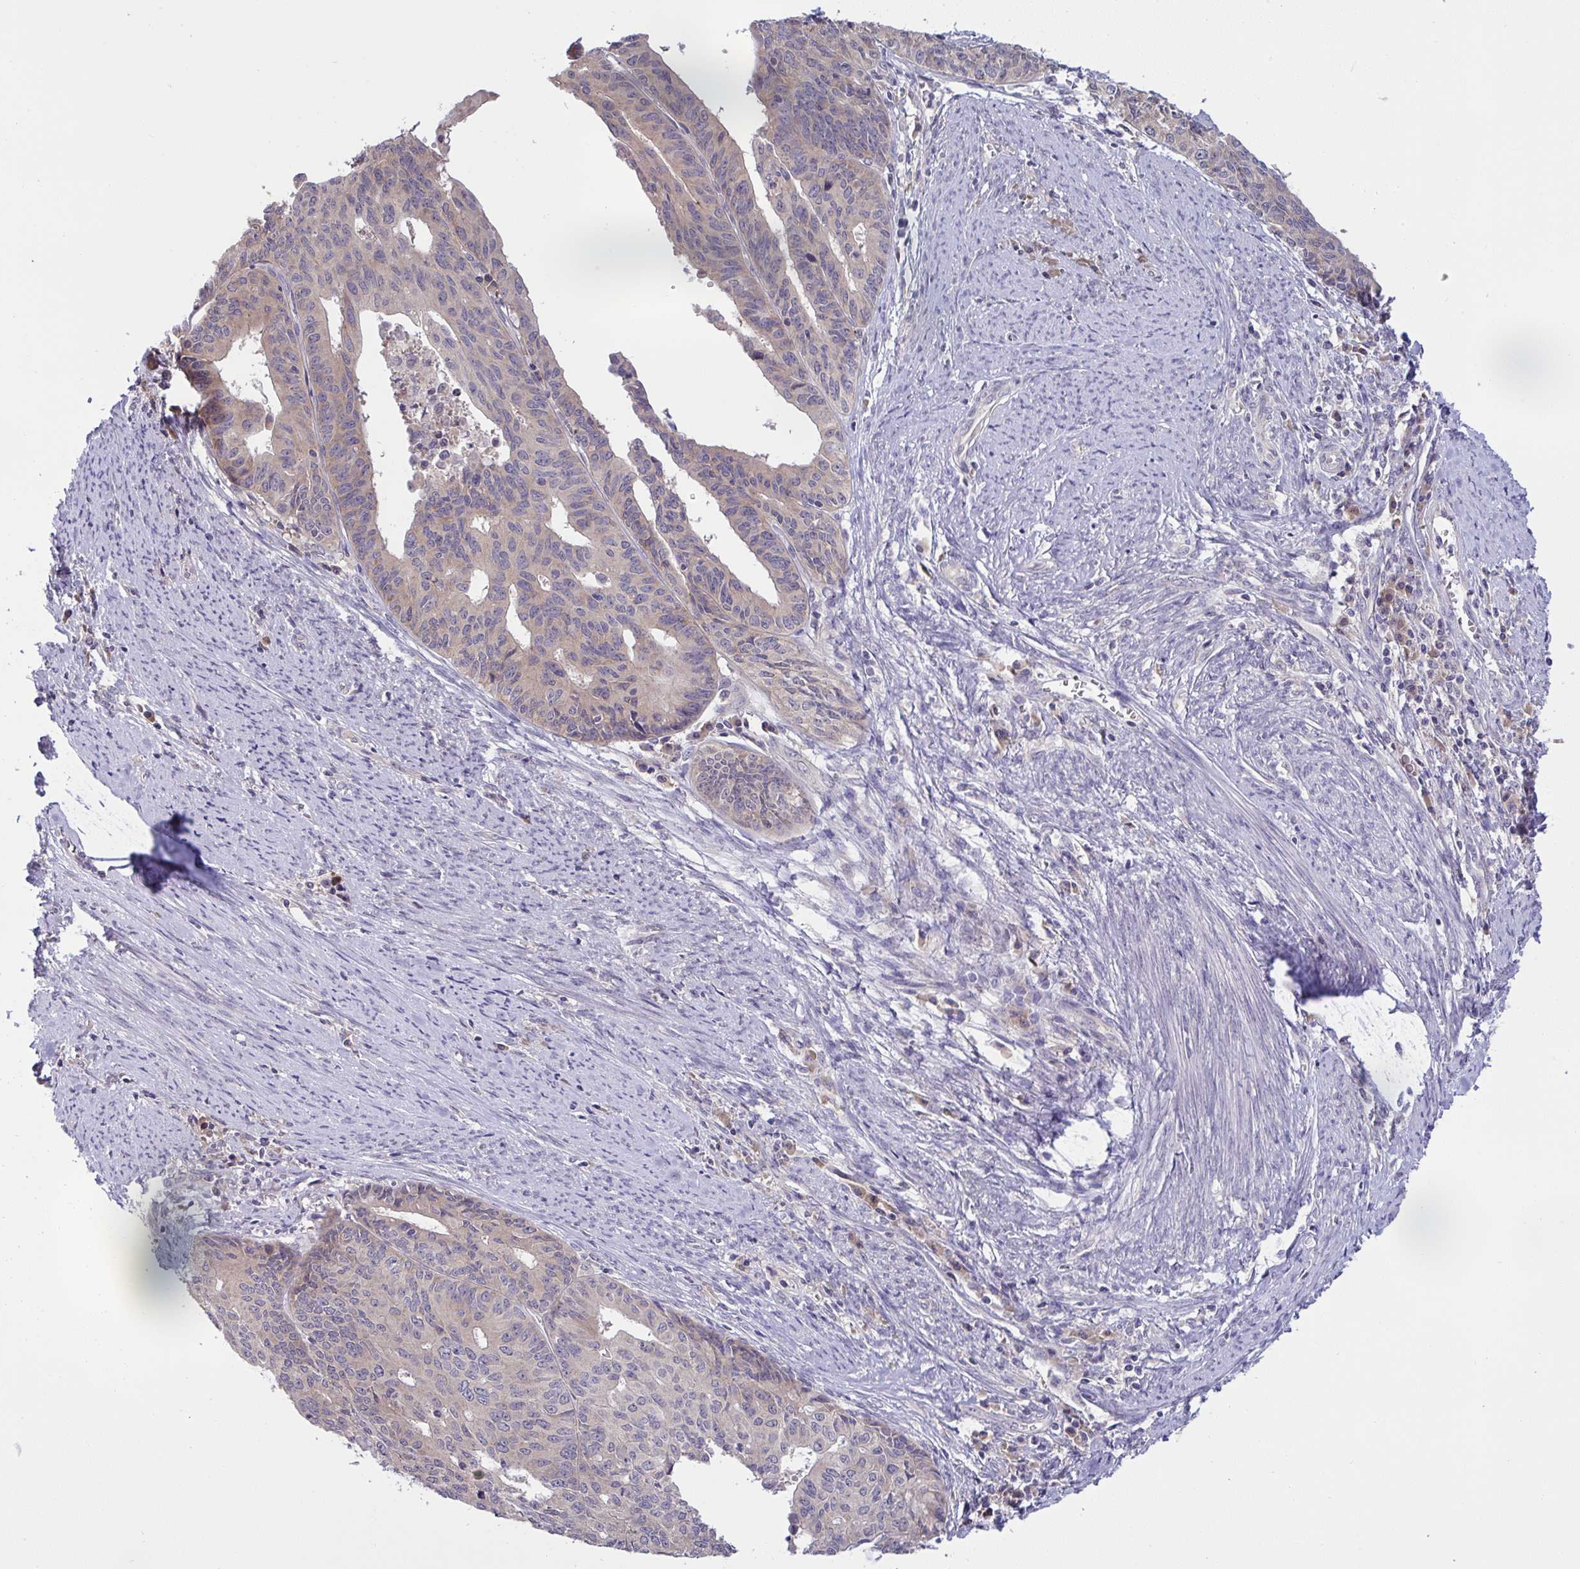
{"staining": {"intensity": "moderate", "quantity": "25%-75%", "location": "cytoplasmic/membranous"}, "tissue": "endometrial cancer", "cell_type": "Tumor cells", "image_type": "cancer", "snomed": [{"axis": "morphology", "description": "Adenocarcinoma, NOS"}, {"axis": "topography", "description": "Endometrium"}], "caption": "A brown stain labels moderate cytoplasmic/membranous expression of a protein in endometrial cancer (adenocarcinoma) tumor cells.", "gene": "TMEM41A", "patient": {"sex": "female", "age": 65}}